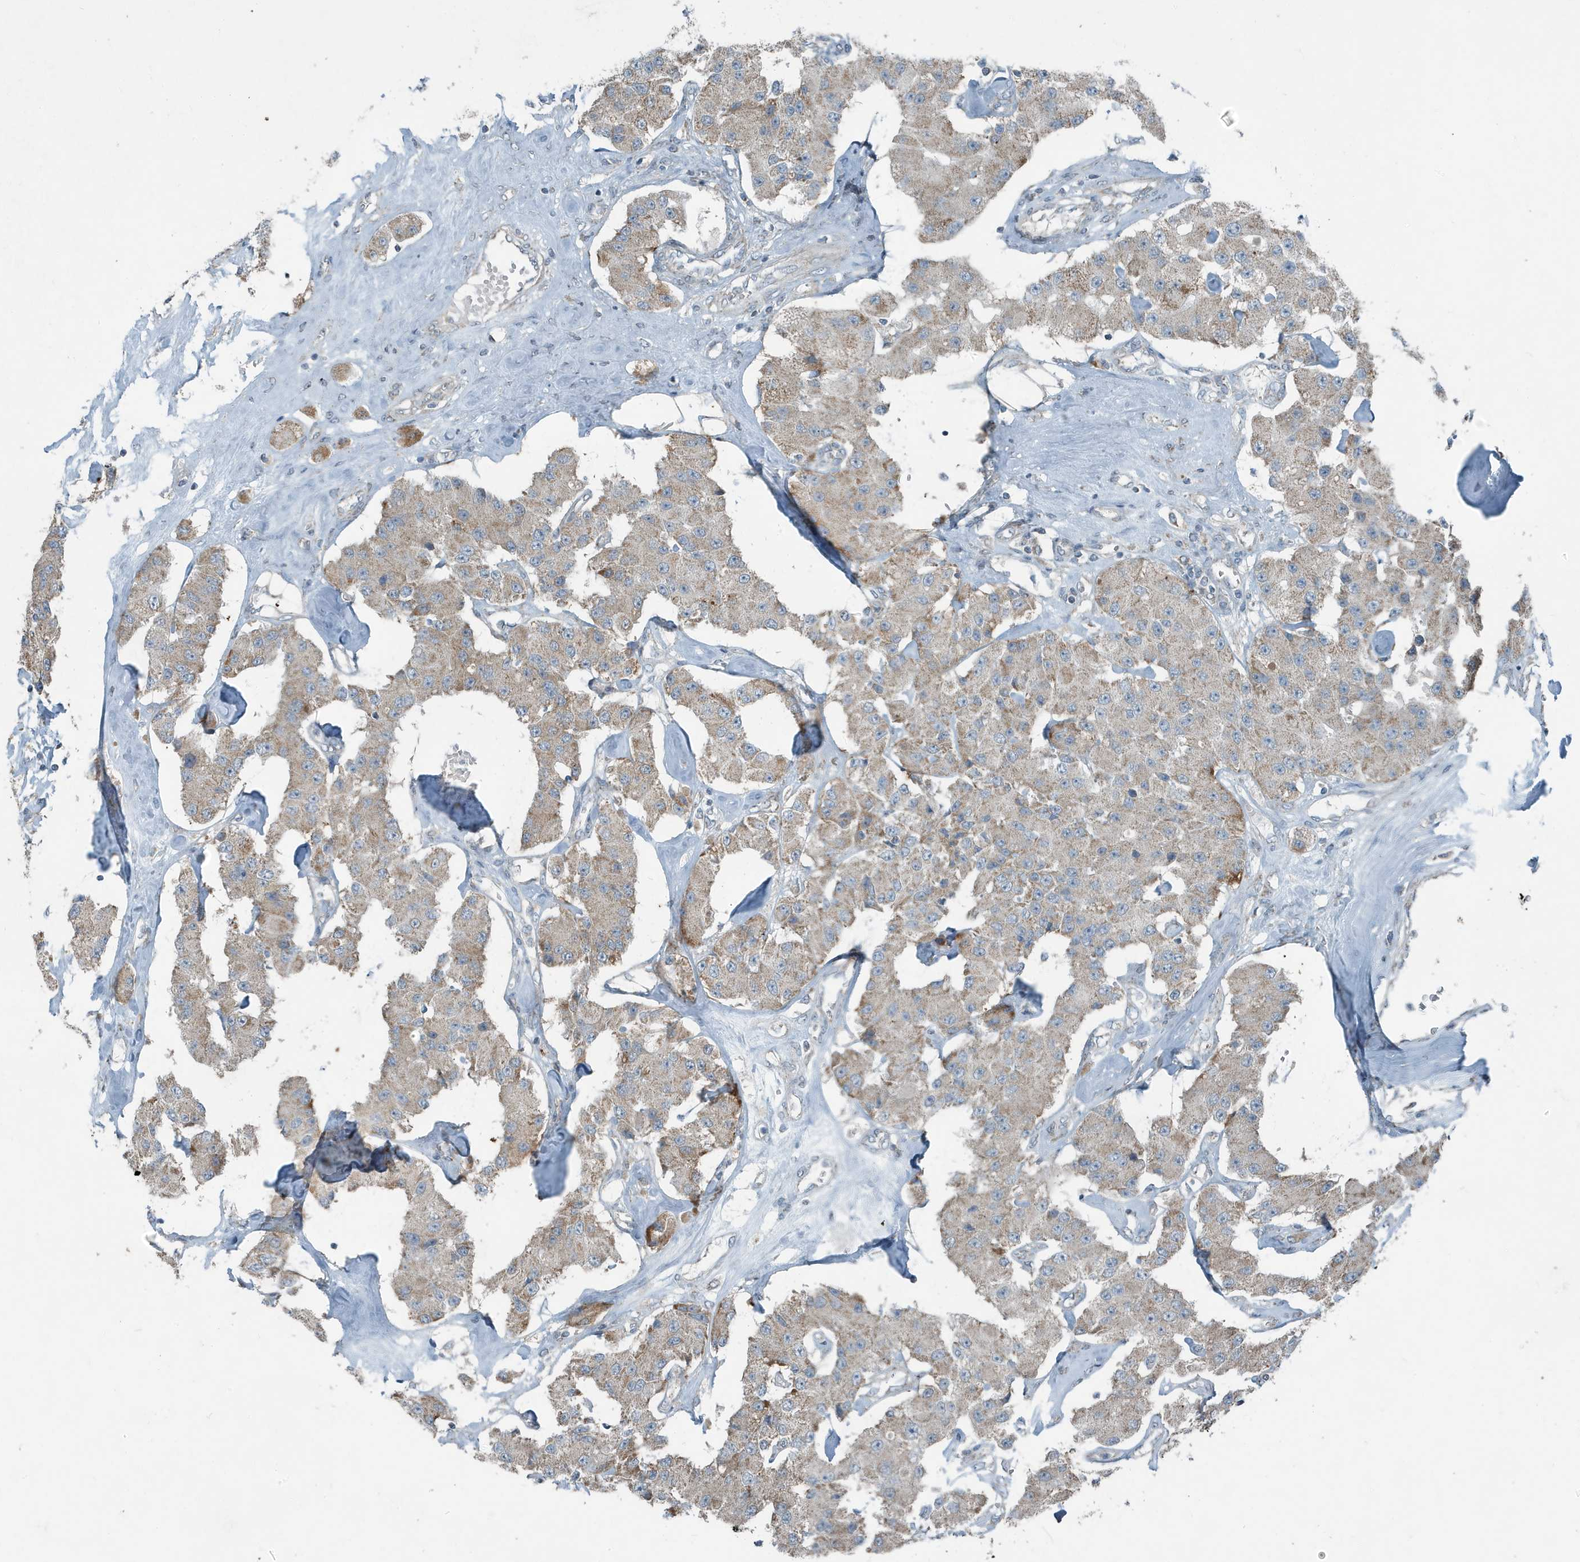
{"staining": {"intensity": "weak", "quantity": "25%-75%", "location": "cytoplasmic/membranous"}, "tissue": "carcinoid", "cell_type": "Tumor cells", "image_type": "cancer", "snomed": [{"axis": "morphology", "description": "Carcinoid, malignant, NOS"}, {"axis": "topography", "description": "Pancreas"}], "caption": "This is a photomicrograph of immunohistochemistry (IHC) staining of carcinoid, which shows weak positivity in the cytoplasmic/membranous of tumor cells.", "gene": "MT-CYB", "patient": {"sex": "male", "age": 41}}